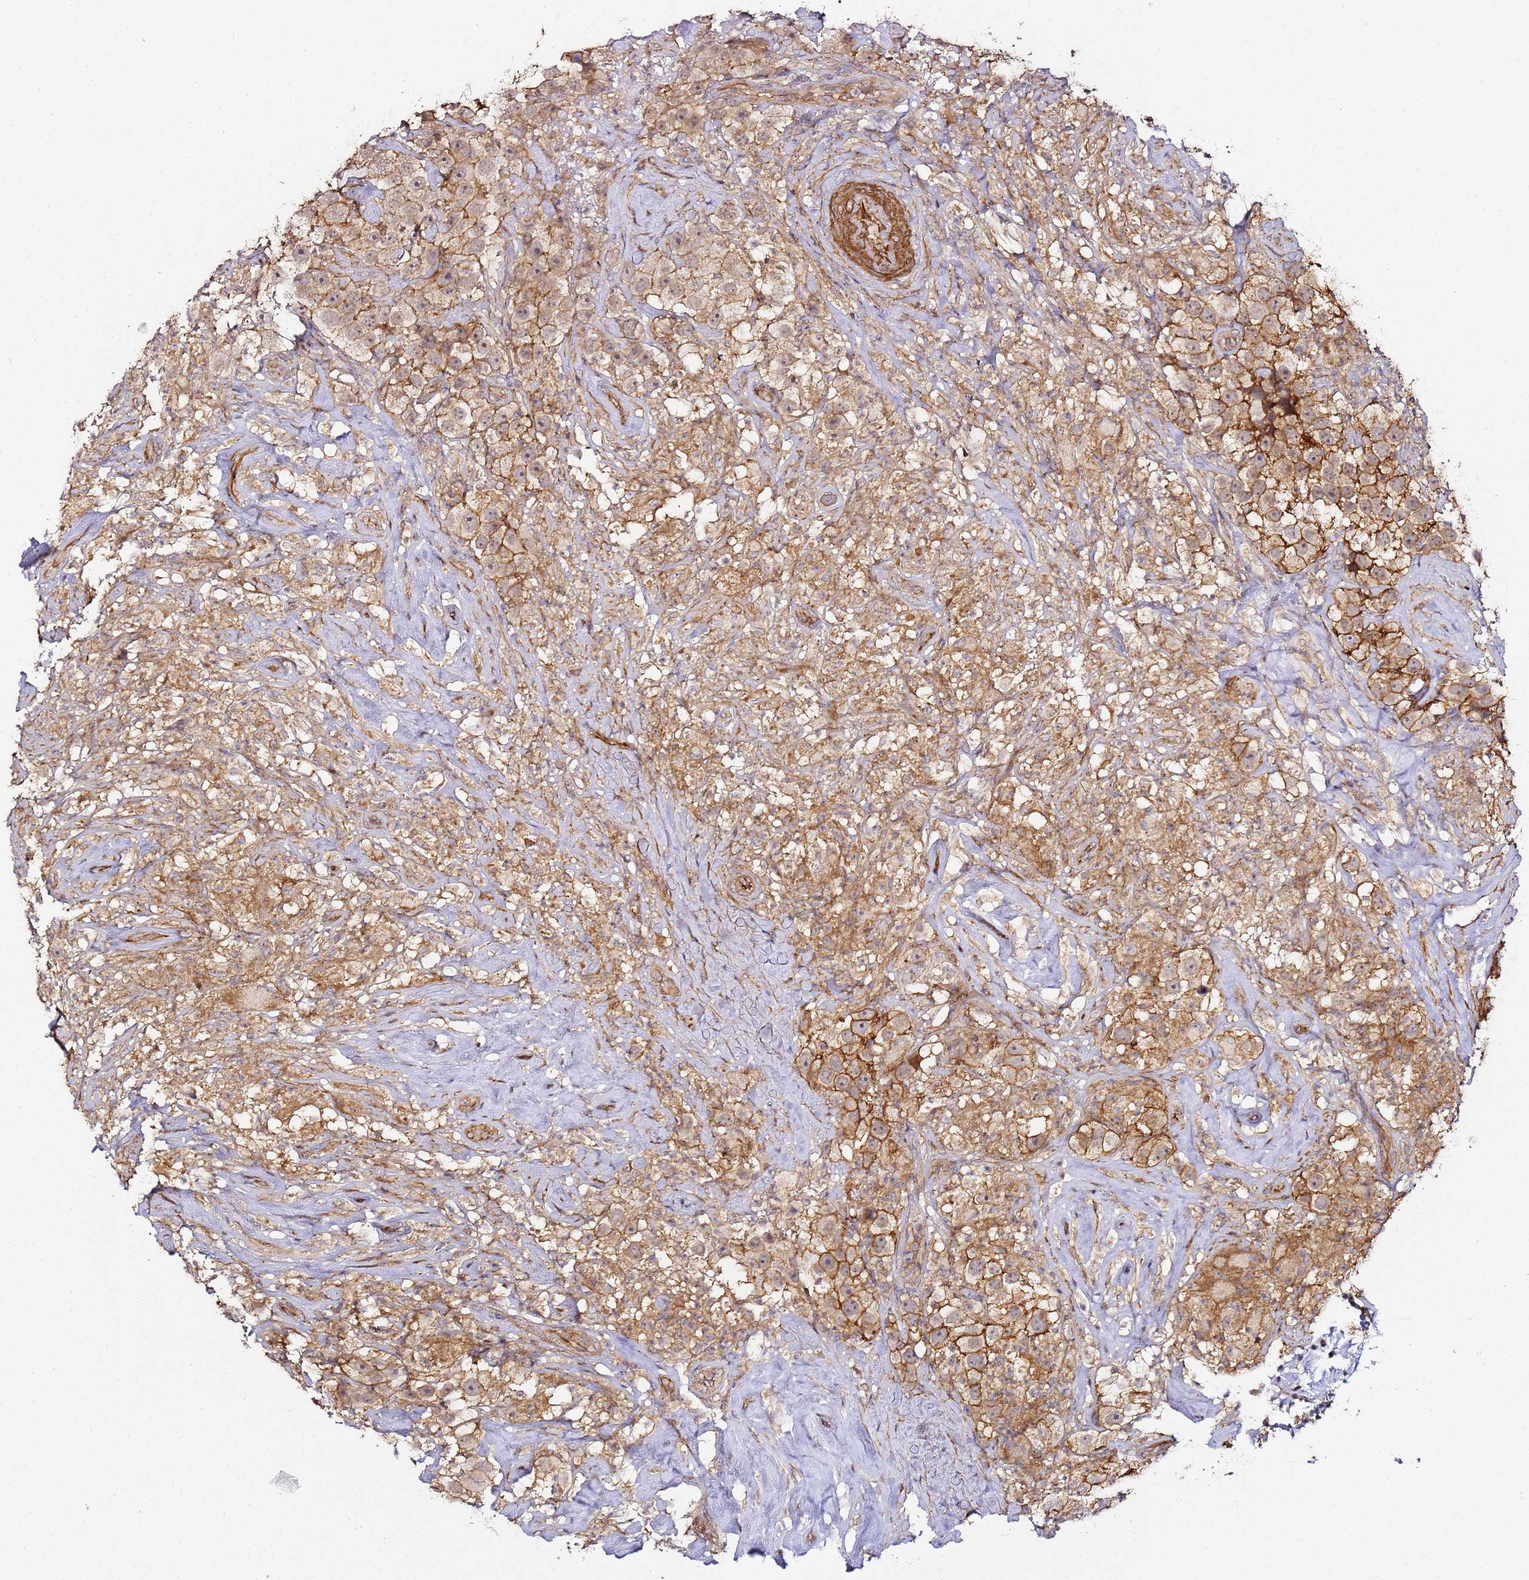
{"staining": {"intensity": "weak", "quantity": ">75%", "location": "cytoplasmic/membranous"}, "tissue": "testis cancer", "cell_type": "Tumor cells", "image_type": "cancer", "snomed": [{"axis": "morphology", "description": "Seminoma, NOS"}, {"axis": "topography", "description": "Testis"}], "caption": "The micrograph demonstrates staining of testis seminoma, revealing weak cytoplasmic/membranous protein staining (brown color) within tumor cells.", "gene": "CCNYL1", "patient": {"sex": "male", "age": 49}}